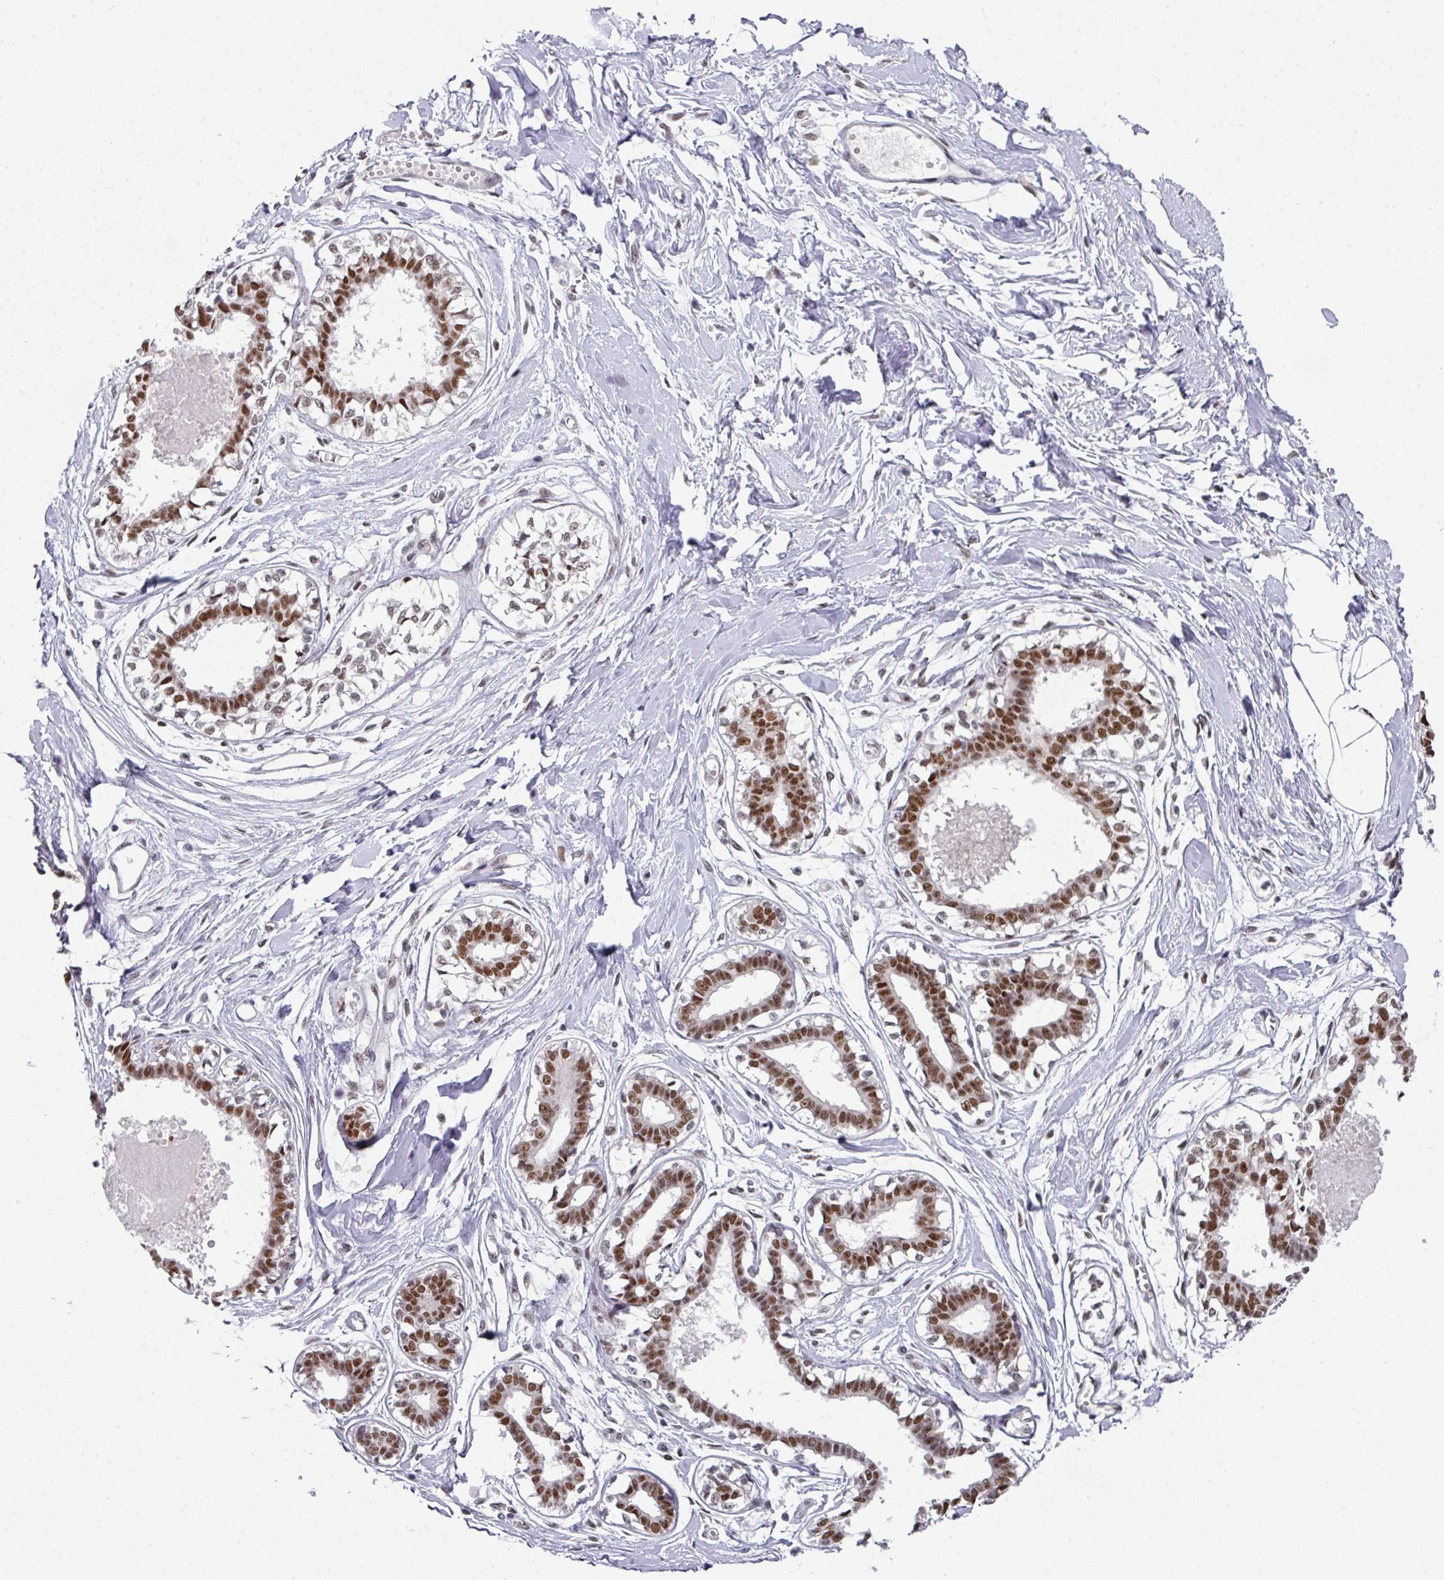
{"staining": {"intensity": "negative", "quantity": "none", "location": "none"}, "tissue": "breast", "cell_type": "Adipocytes", "image_type": "normal", "snomed": [{"axis": "morphology", "description": "Normal tissue, NOS"}, {"axis": "topography", "description": "Breast"}], "caption": "An IHC histopathology image of benign breast is shown. There is no staining in adipocytes of breast.", "gene": "ENSG00000283782", "patient": {"sex": "female", "age": 45}}